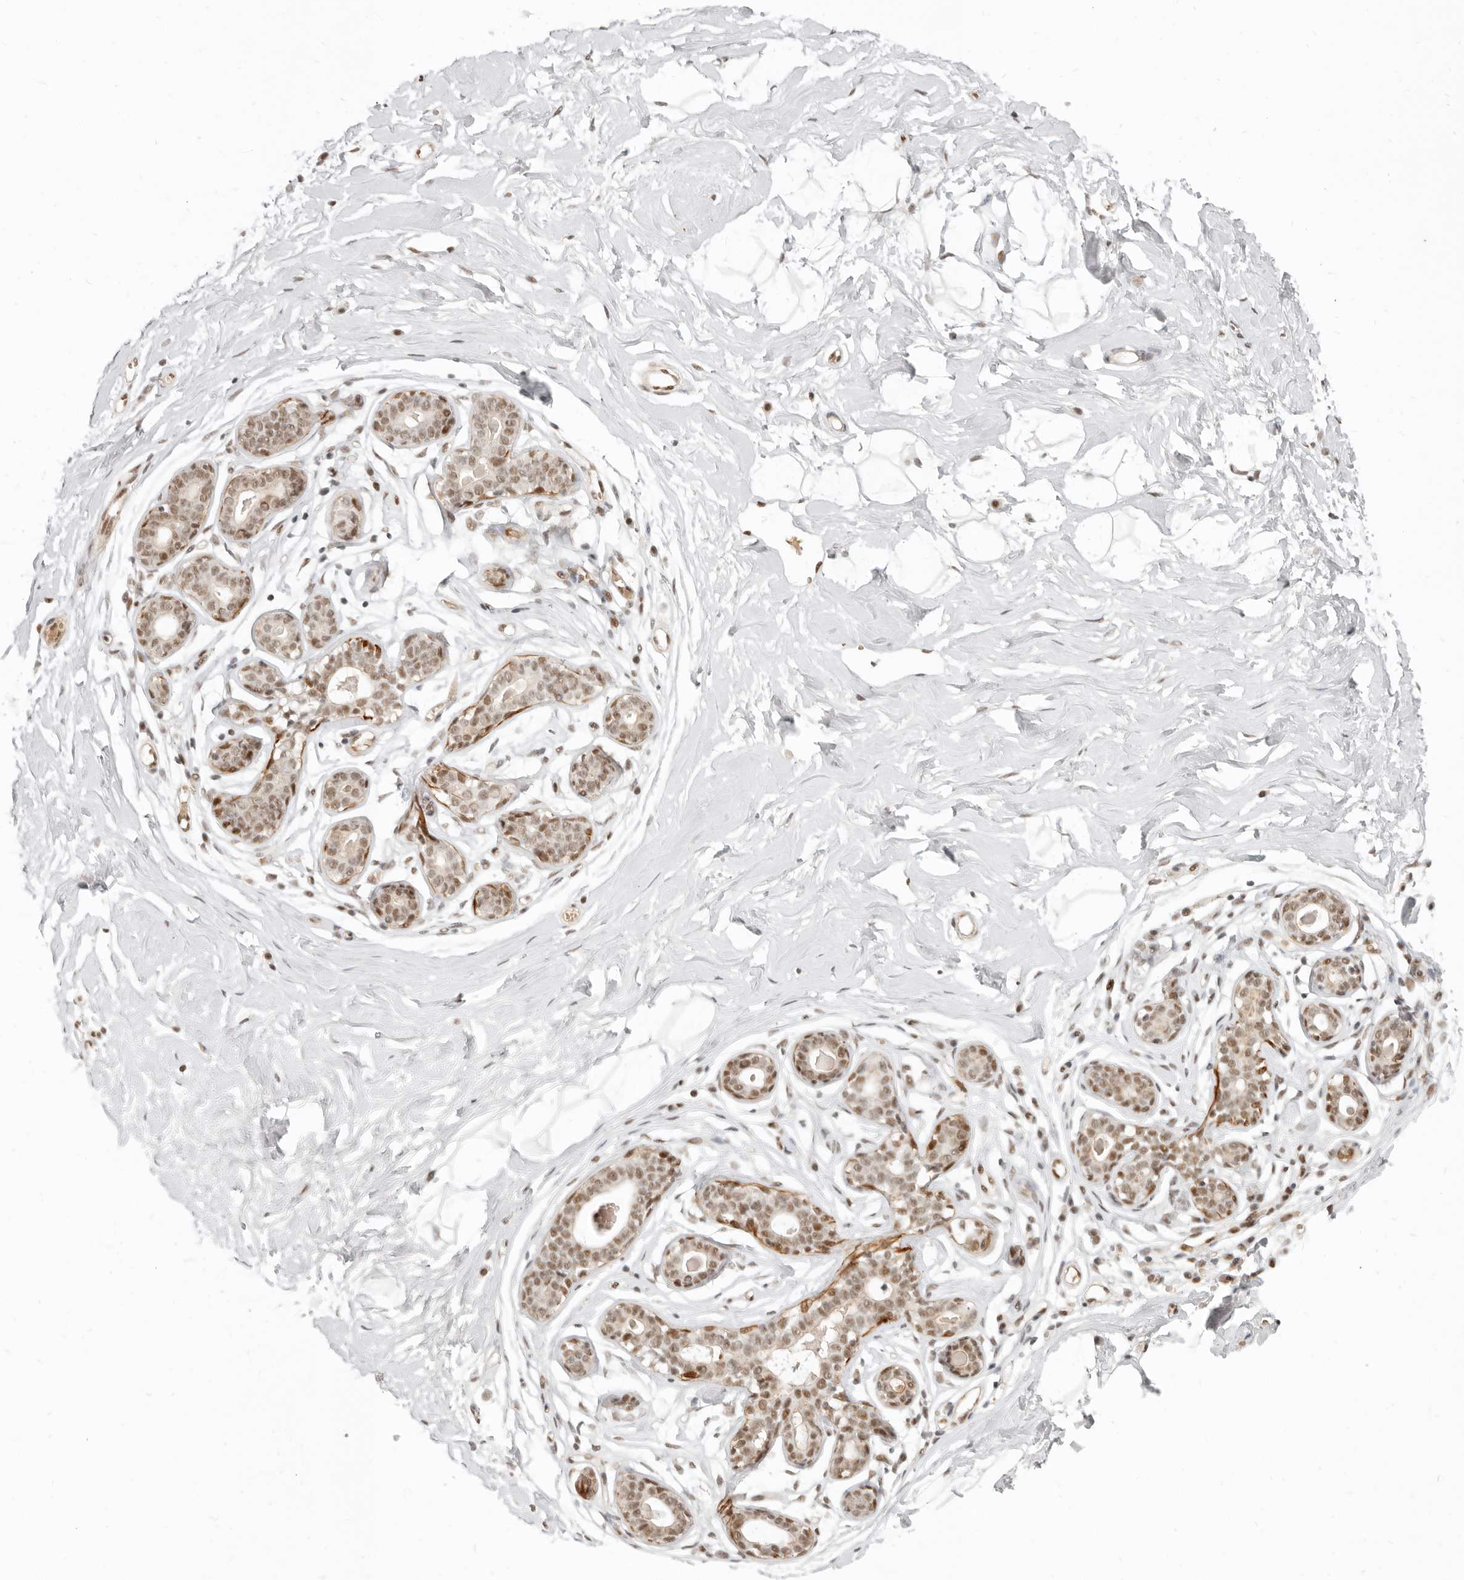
{"staining": {"intensity": "moderate", "quantity": ">75%", "location": "nuclear"}, "tissue": "breast", "cell_type": "Adipocytes", "image_type": "normal", "snomed": [{"axis": "morphology", "description": "Normal tissue, NOS"}, {"axis": "morphology", "description": "Adenoma, NOS"}, {"axis": "topography", "description": "Breast"}], "caption": "DAB immunohistochemical staining of unremarkable breast reveals moderate nuclear protein staining in approximately >75% of adipocytes.", "gene": "GABPA", "patient": {"sex": "female", "age": 23}}